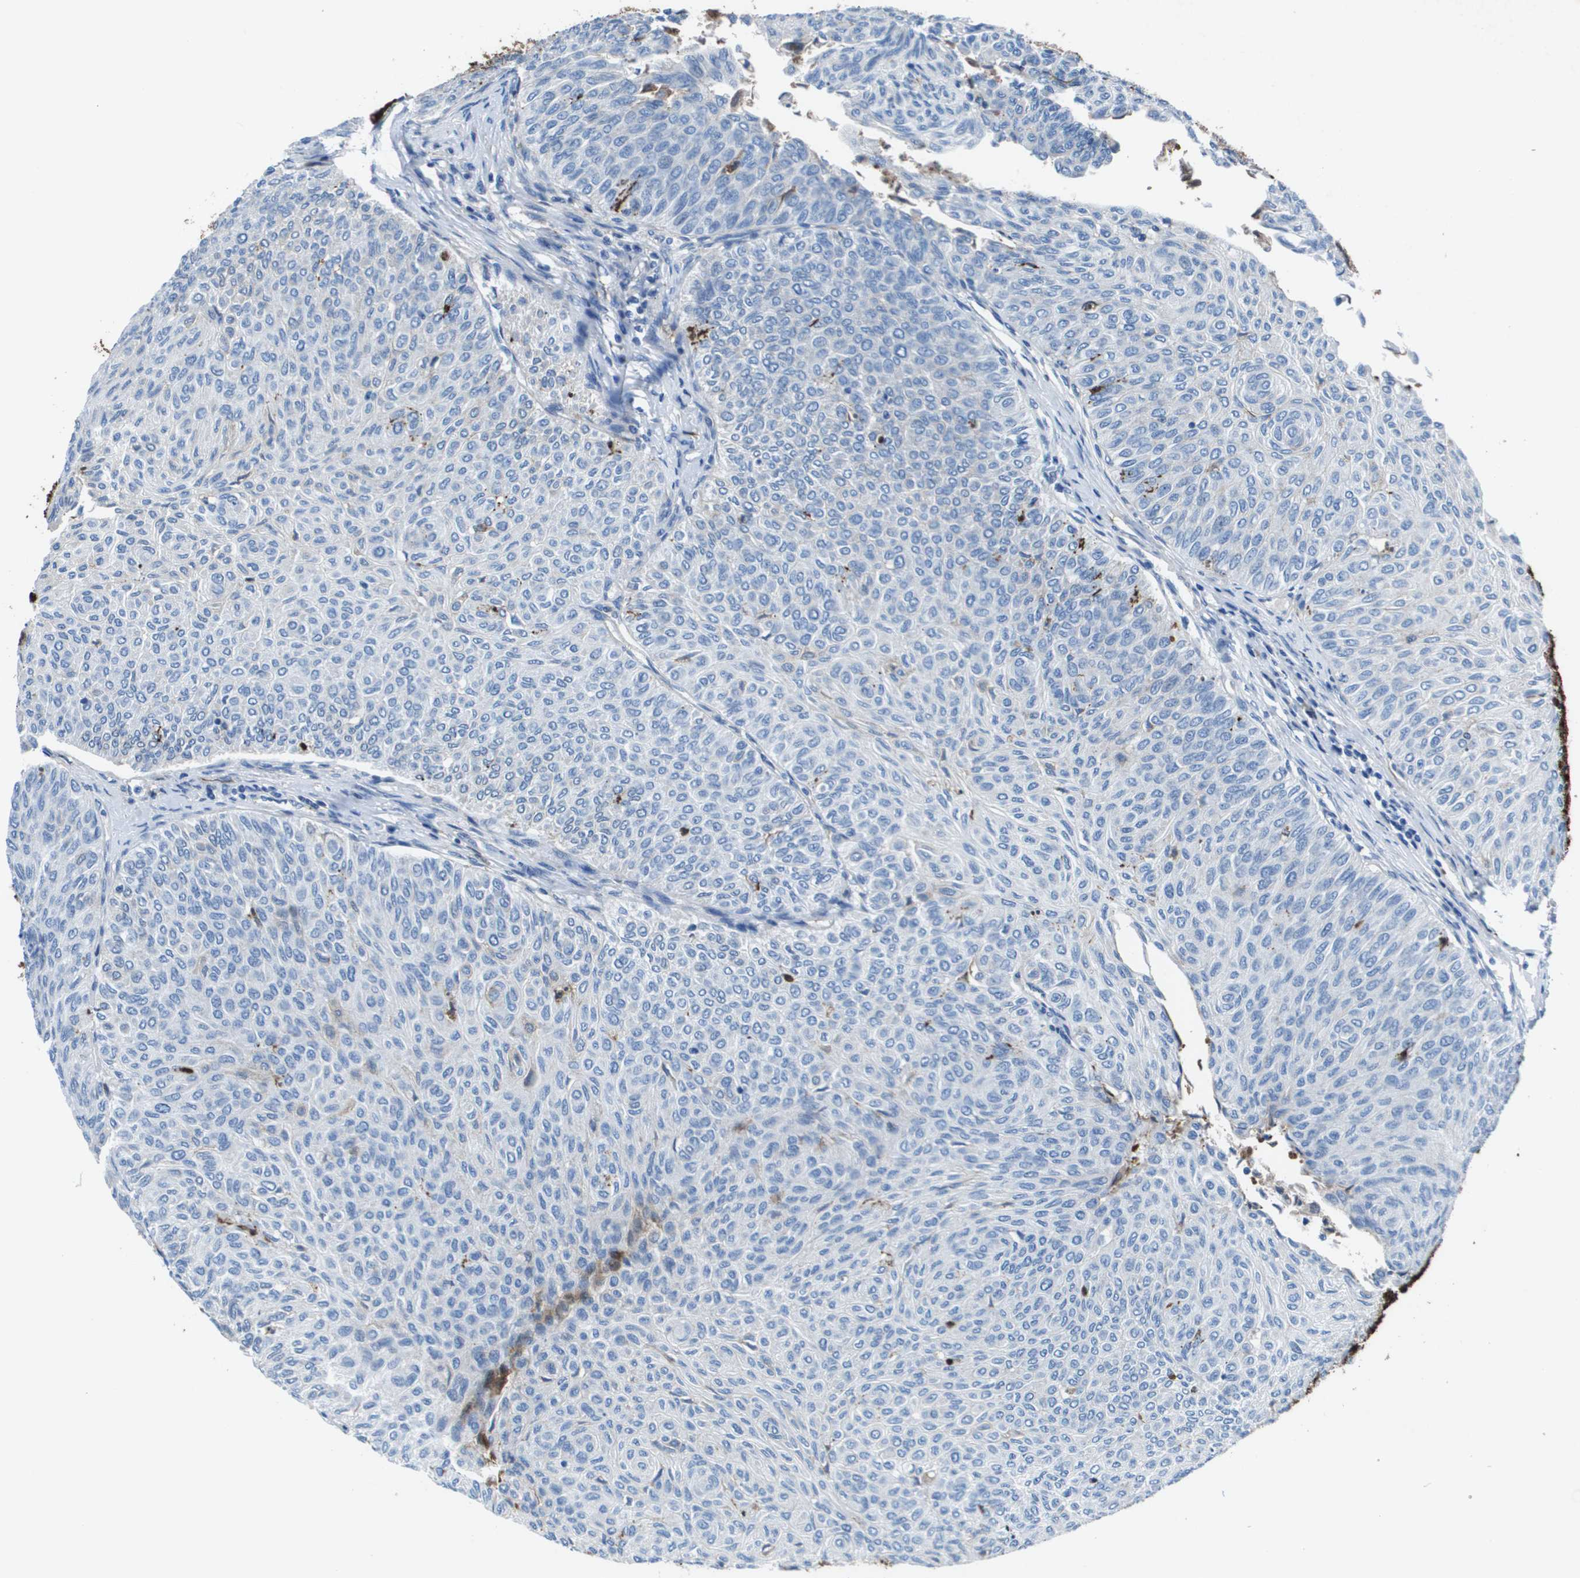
{"staining": {"intensity": "negative", "quantity": "none", "location": "none"}, "tissue": "urothelial cancer", "cell_type": "Tumor cells", "image_type": "cancer", "snomed": [{"axis": "morphology", "description": "Urothelial carcinoma, Low grade"}, {"axis": "topography", "description": "Urinary bladder"}], "caption": "Tumor cells show no significant protein positivity in low-grade urothelial carcinoma.", "gene": "VTN", "patient": {"sex": "male", "age": 78}}